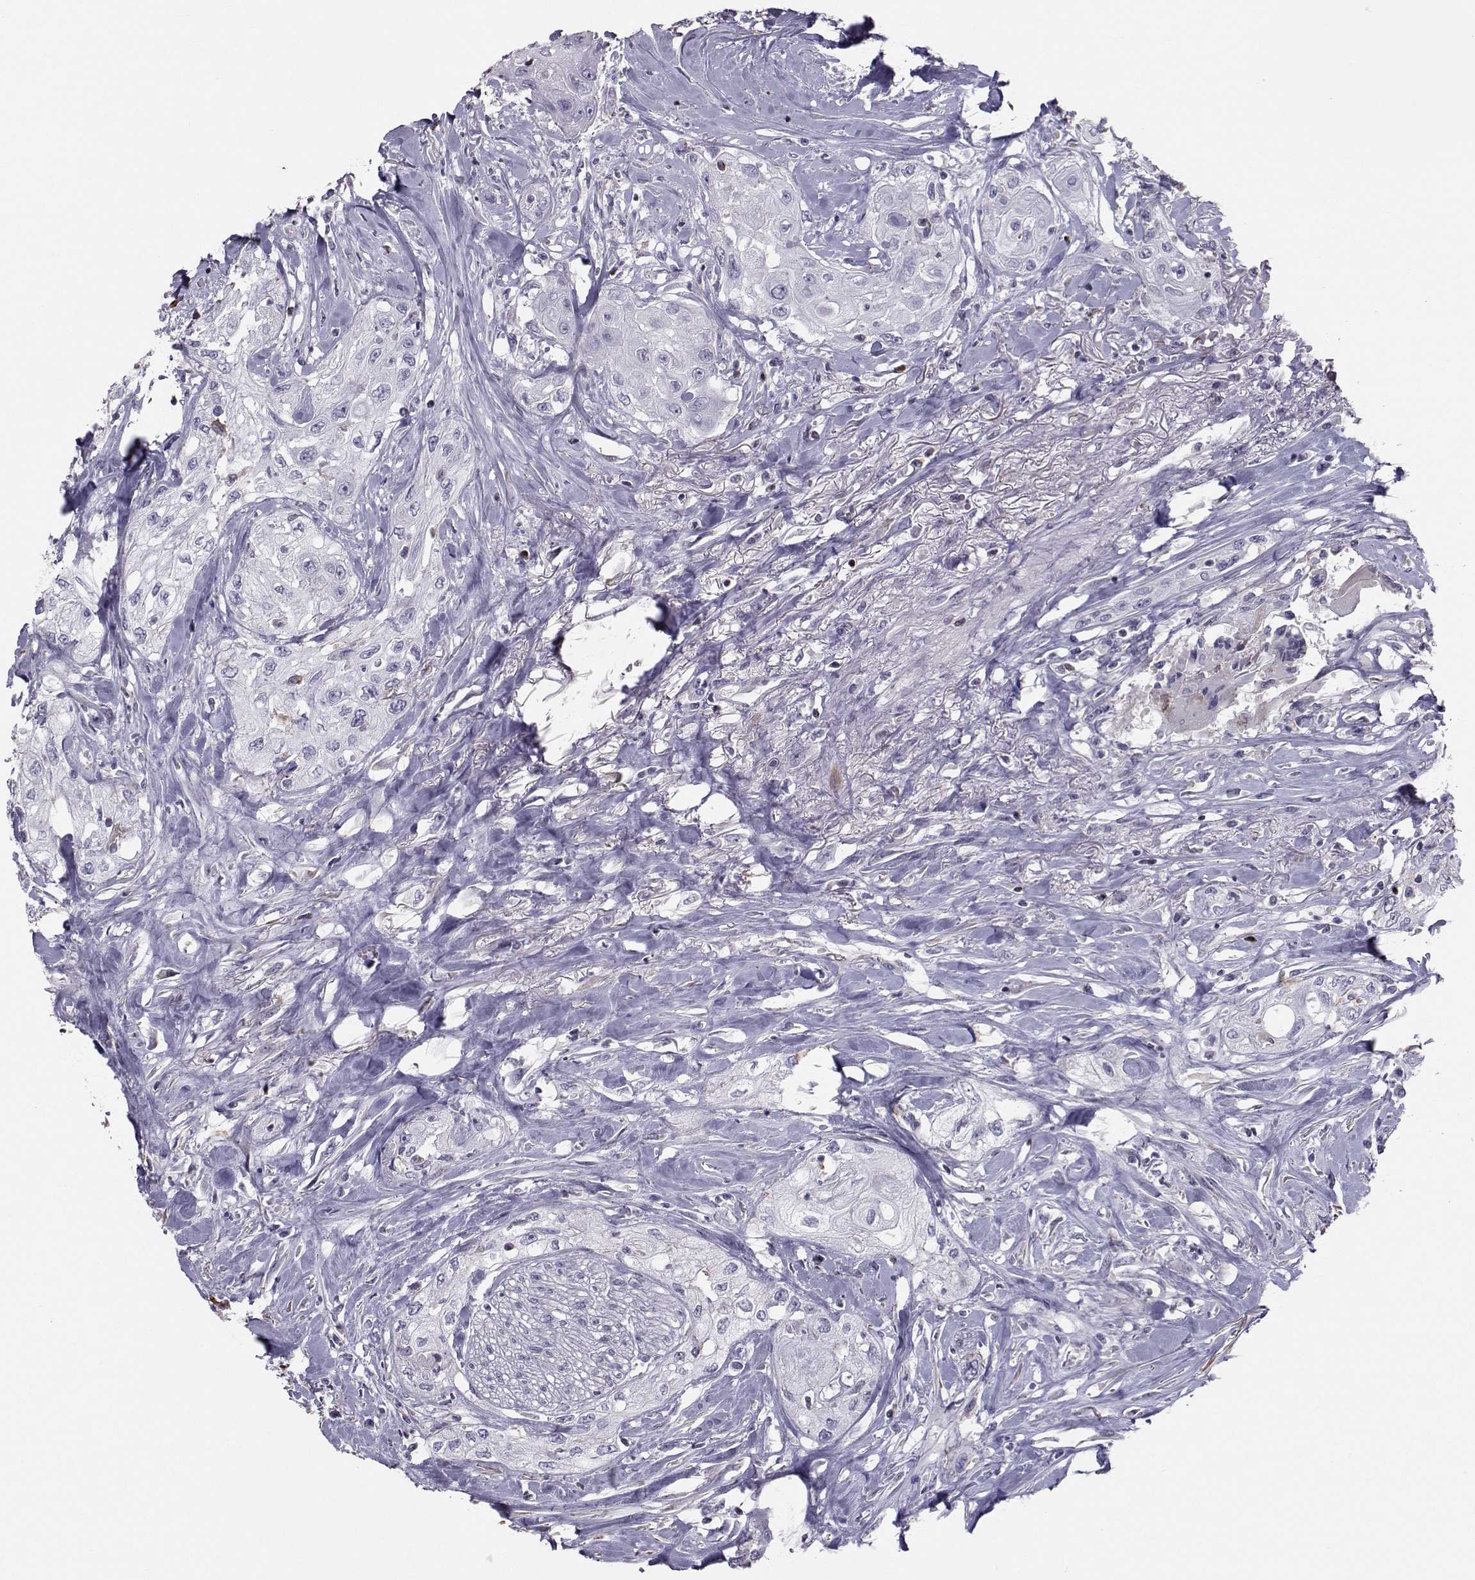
{"staining": {"intensity": "negative", "quantity": "none", "location": "none"}, "tissue": "head and neck cancer", "cell_type": "Tumor cells", "image_type": "cancer", "snomed": [{"axis": "morphology", "description": "Normal tissue, NOS"}, {"axis": "morphology", "description": "Squamous cell carcinoma, NOS"}, {"axis": "topography", "description": "Oral tissue"}, {"axis": "topography", "description": "Peripheral nerve tissue"}, {"axis": "topography", "description": "Head-Neck"}], "caption": "A histopathology image of head and neck cancer (squamous cell carcinoma) stained for a protein demonstrates no brown staining in tumor cells.", "gene": "GARIN3", "patient": {"sex": "female", "age": 59}}